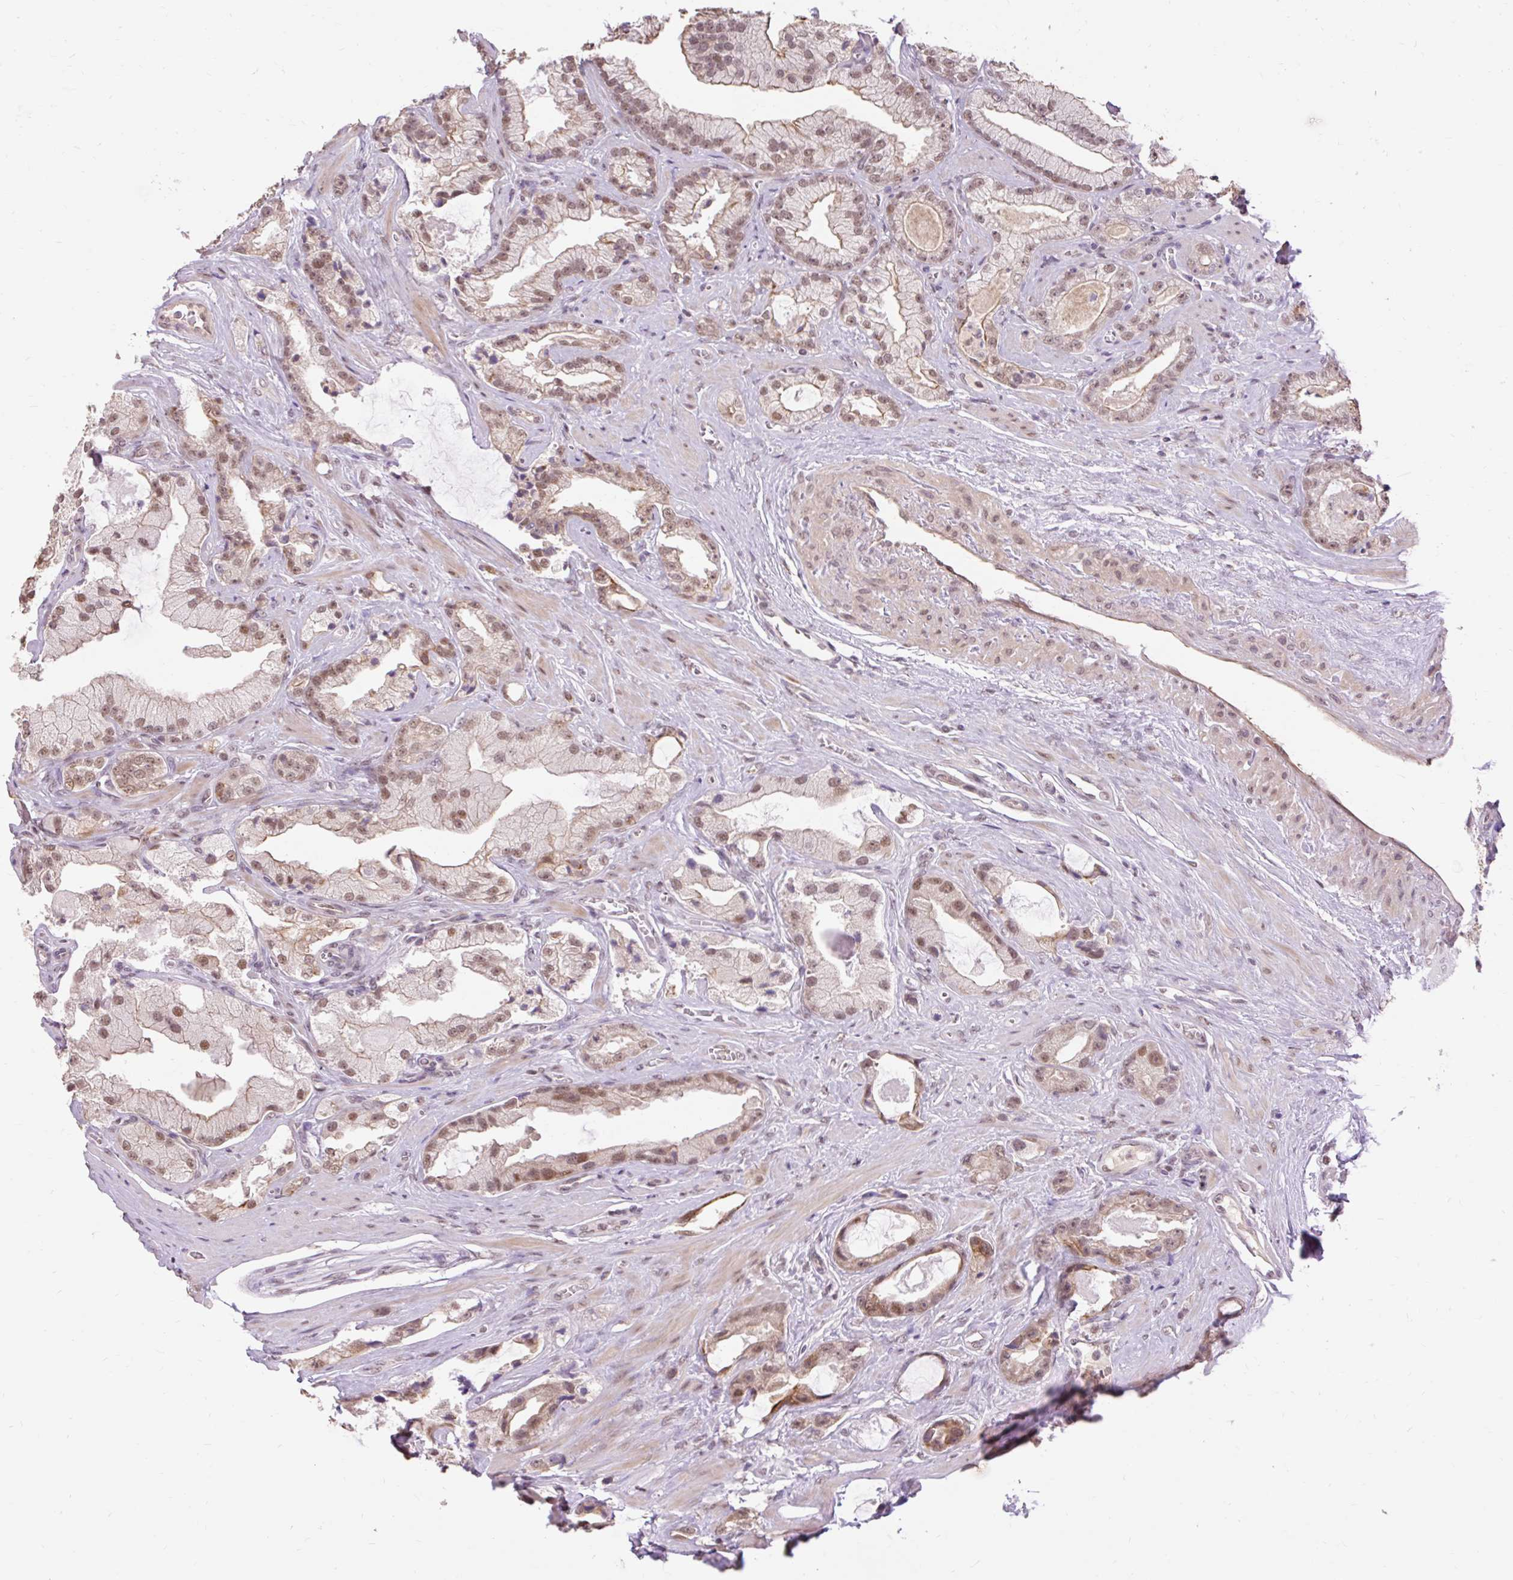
{"staining": {"intensity": "moderate", "quantity": ">75%", "location": "cytoplasmic/membranous,nuclear"}, "tissue": "prostate cancer", "cell_type": "Tumor cells", "image_type": "cancer", "snomed": [{"axis": "morphology", "description": "Adenocarcinoma, High grade"}, {"axis": "topography", "description": "Prostate"}], "caption": "Immunohistochemical staining of prostate cancer exhibits medium levels of moderate cytoplasmic/membranous and nuclear positivity in approximately >75% of tumor cells. (brown staining indicates protein expression, while blue staining denotes nuclei).", "gene": "NPIPB12", "patient": {"sex": "male", "age": 68}}